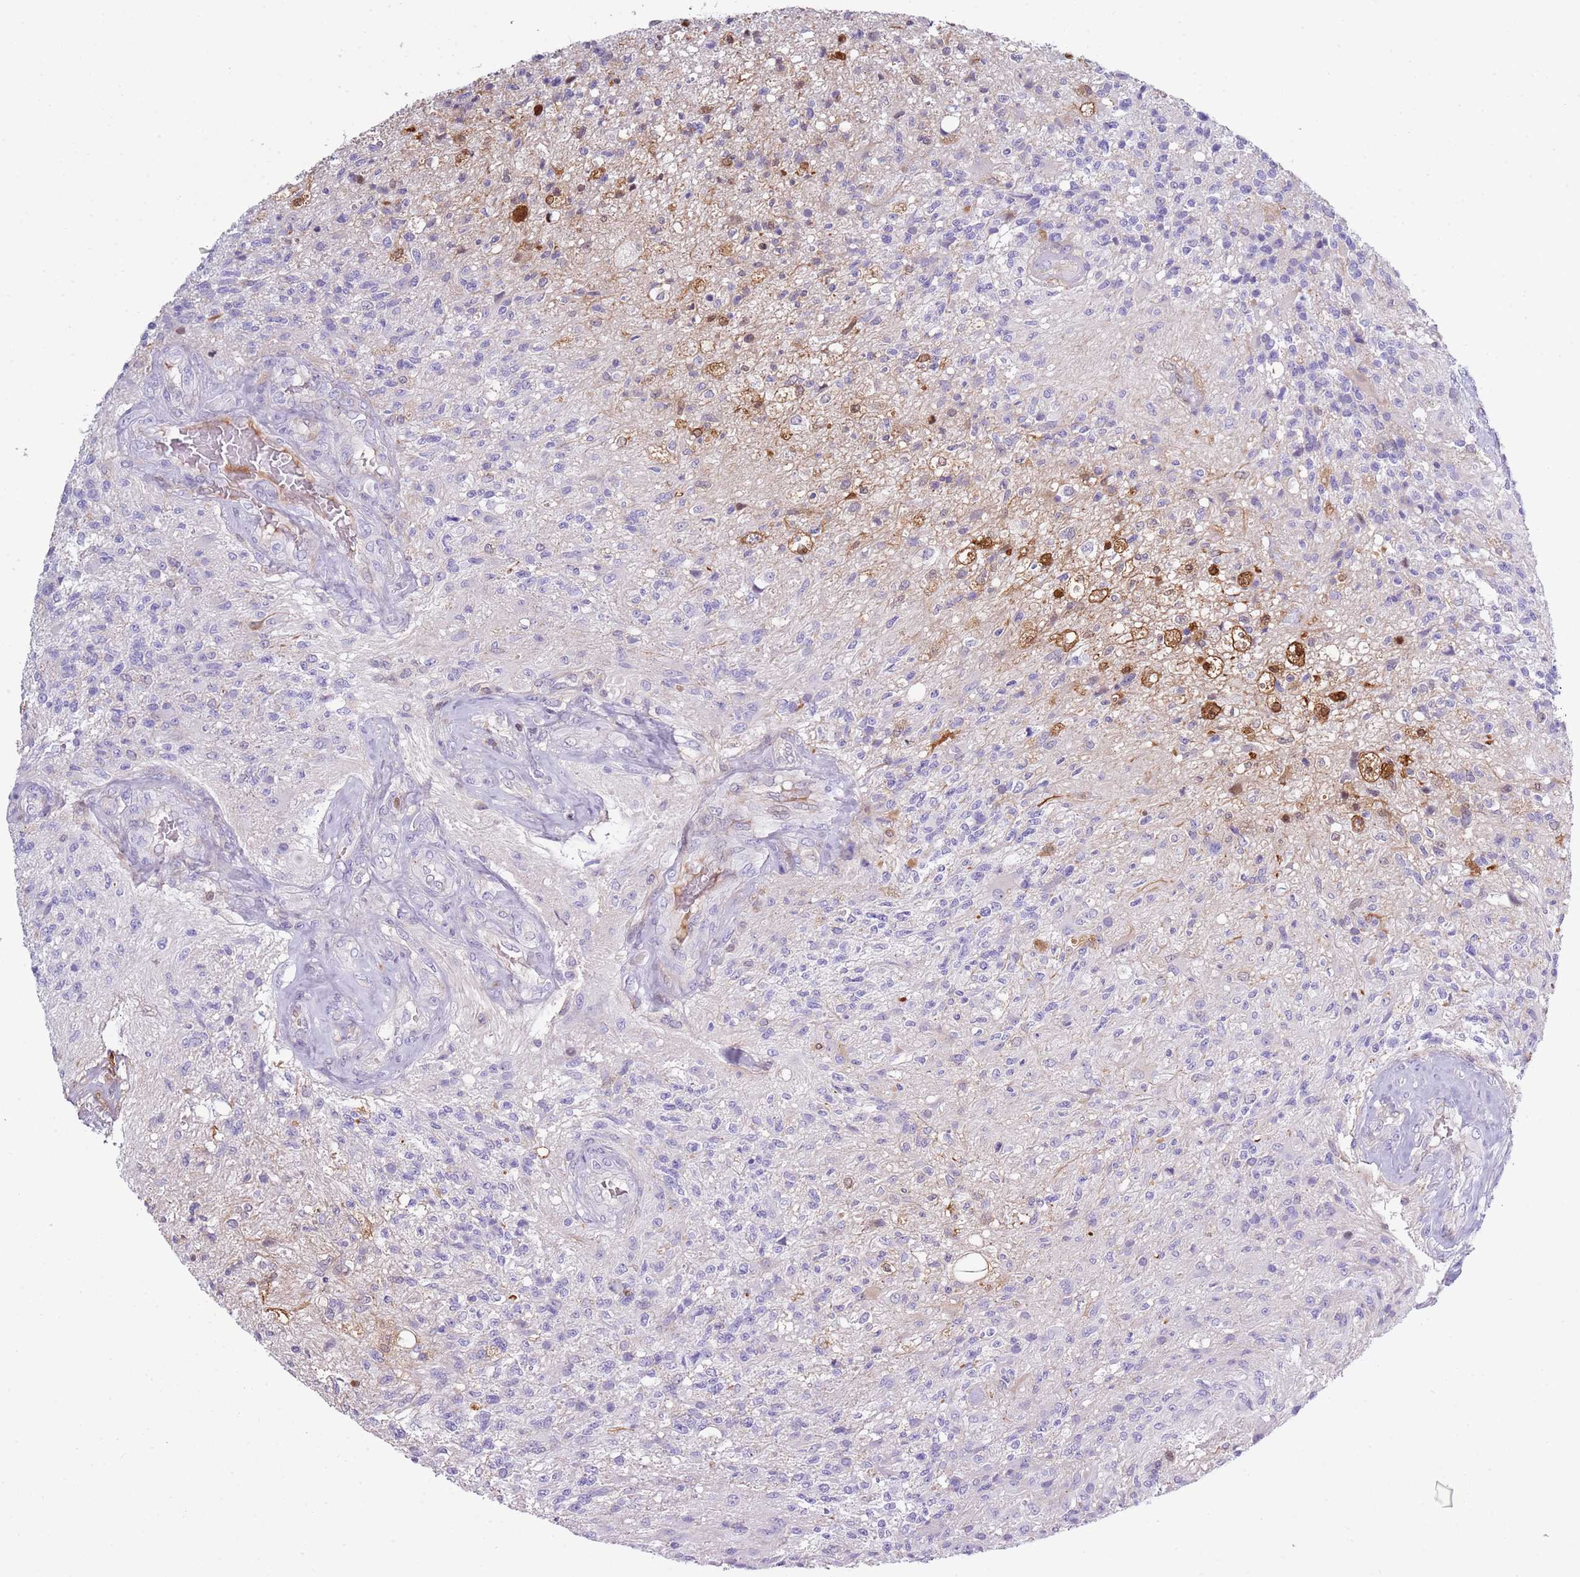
{"staining": {"intensity": "negative", "quantity": "none", "location": "none"}, "tissue": "glioma", "cell_type": "Tumor cells", "image_type": "cancer", "snomed": [{"axis": "morphology", "description": "Glioma, malignant, High grade"}, {"axis": "topography", "description": "Brain"}], "caption": "The photomicrograph exhibits no significant expression in tumor cells of malignant glioma (high-grade).", "gene": "NBPF6", "patient": {"sex": "male", "age": 56}}